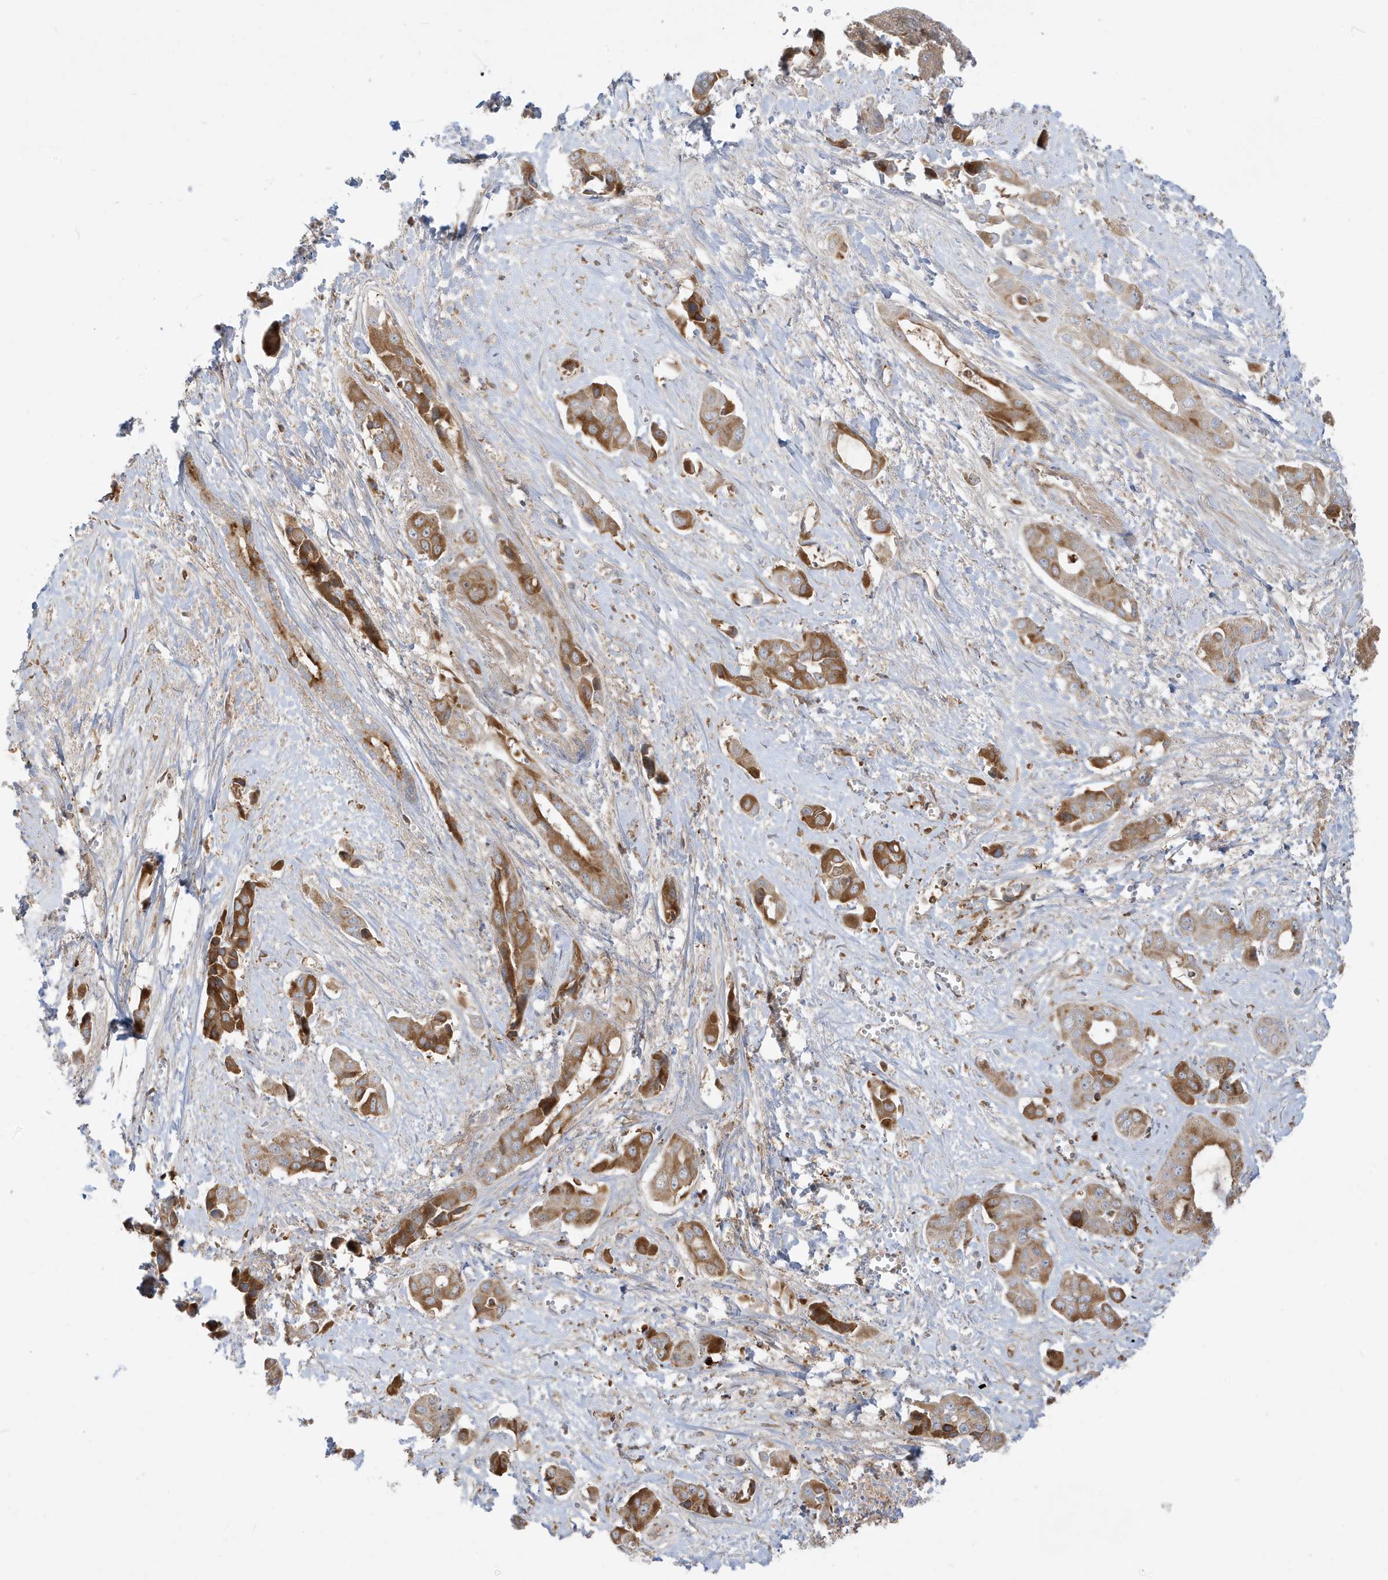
{"staining": {"intensity": "moderate", "quantity": ">75%", "location": "cytoplasmic/membranous"}, "tissue": "liver cancer", "cell_type": "Tumor cells", "image_type": "cancer", "snomed": [{"axis": "morphology", "description": "Cholangiocarcinoma"}, {"axis": "topography", "description": "Liver"}], "caption": "IHC photomicrograph of cholangiocarcinoma (liver) stained for a protein (brown), which demonstrates medium levels of moderate cytoplasmic/membranous positivity in about >75% of tumor cells.", "gene": "IFT57", "patient": {"sex": "female", "age": 52}}